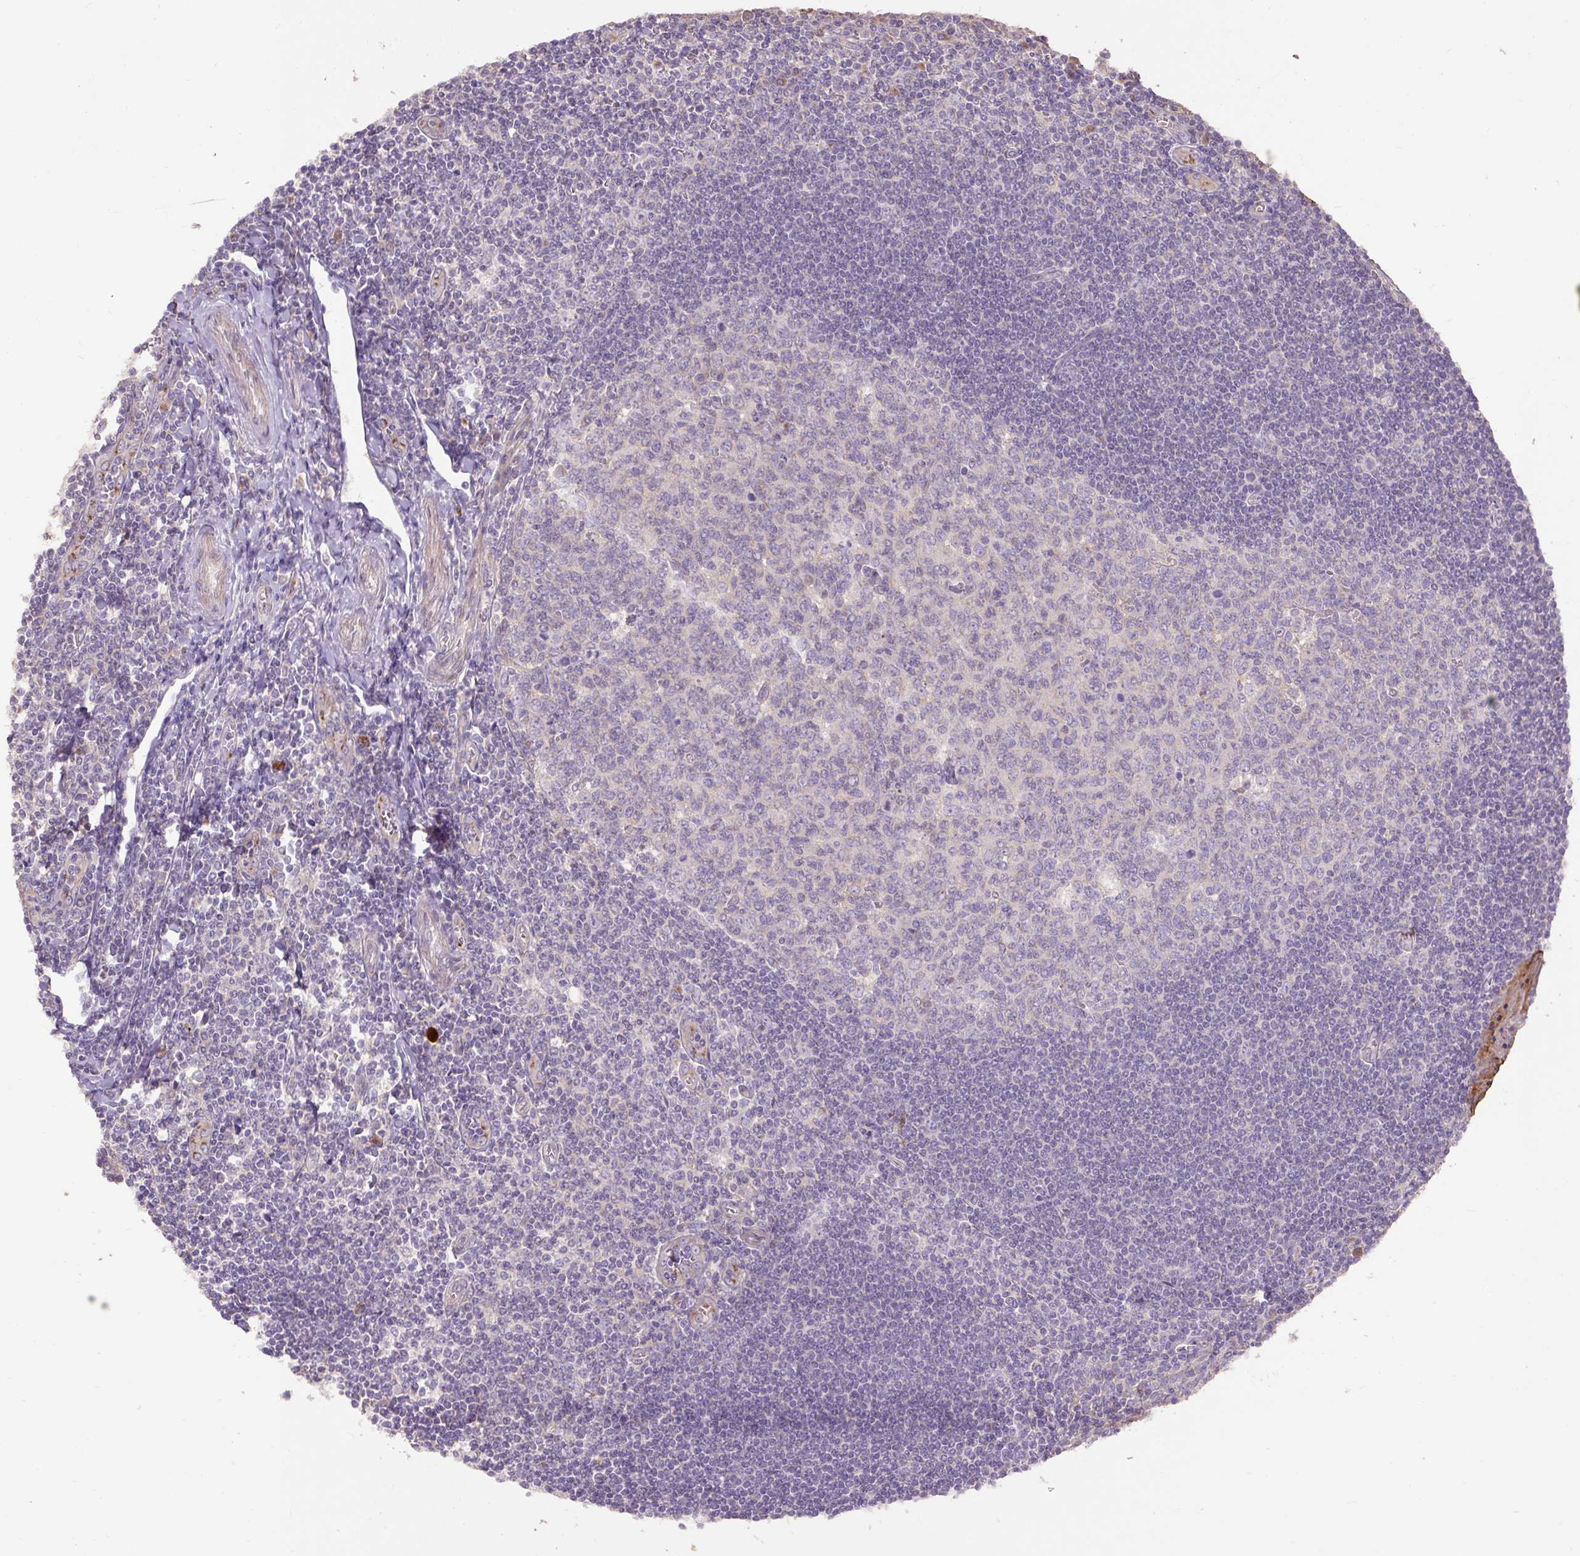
{"staining": {"intensity": "negative", "quantity": "none", "location": "none"}, "tissue": "tonsil", "cell_type": "Germinal center cells", "image_type": "normal", "snomed": [{"axis": "morphology", "description": "Normal tissue, NOS"}, {"axis": "topography", "description": "Tonsil"}], "caption": "The image exhibits no significant positivity in germinal center cells of tonsil. The staining was performed using DAB (3,3'-diaminobenzidine) to visualize the protein expression in brown, while the nuclei were stained in blue with hematoxylin (Magnification: 20x).", "gene": "ABR", "patient": {"sex": "male", "age": 27}}